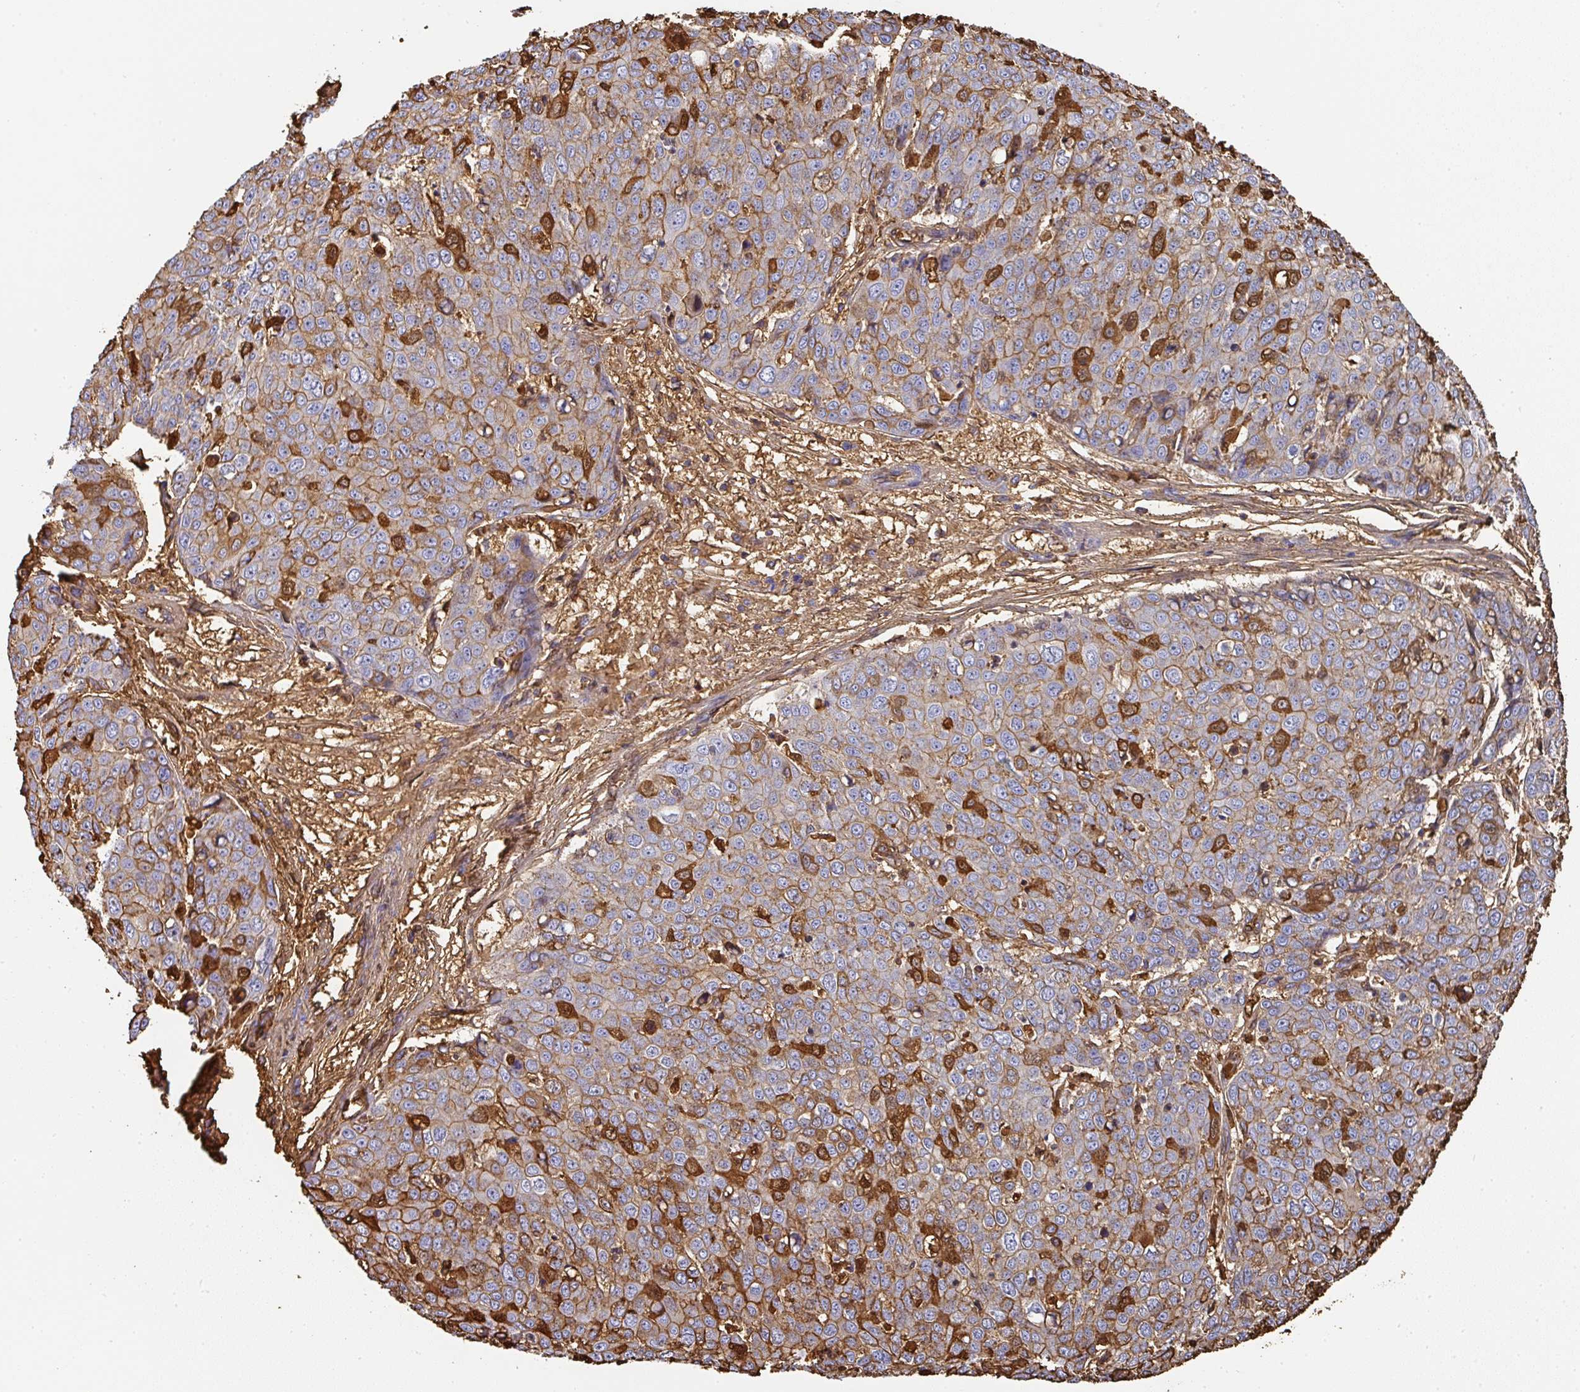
{"staining": {"intensity": "strong", "quantity": "<25%", "location": "cytoplasmic/membranous,nuclear"}, "tissue": "skin cancer", "cell_type": "Tumor cells", "image_type": "cancer", "snomed": [{"axis": "morphology", "description": "Squamous cell carcinoma, NOS"}, {"axis": "topography", "description": "Skin"}], "caption": "Protein staining reveals strong cytoplasmic/membranous and nuclear expression in about <25% of tumor cells in skin cancer.", "gene": "ALB", "patient": {"sex": "male", "age": 71}}